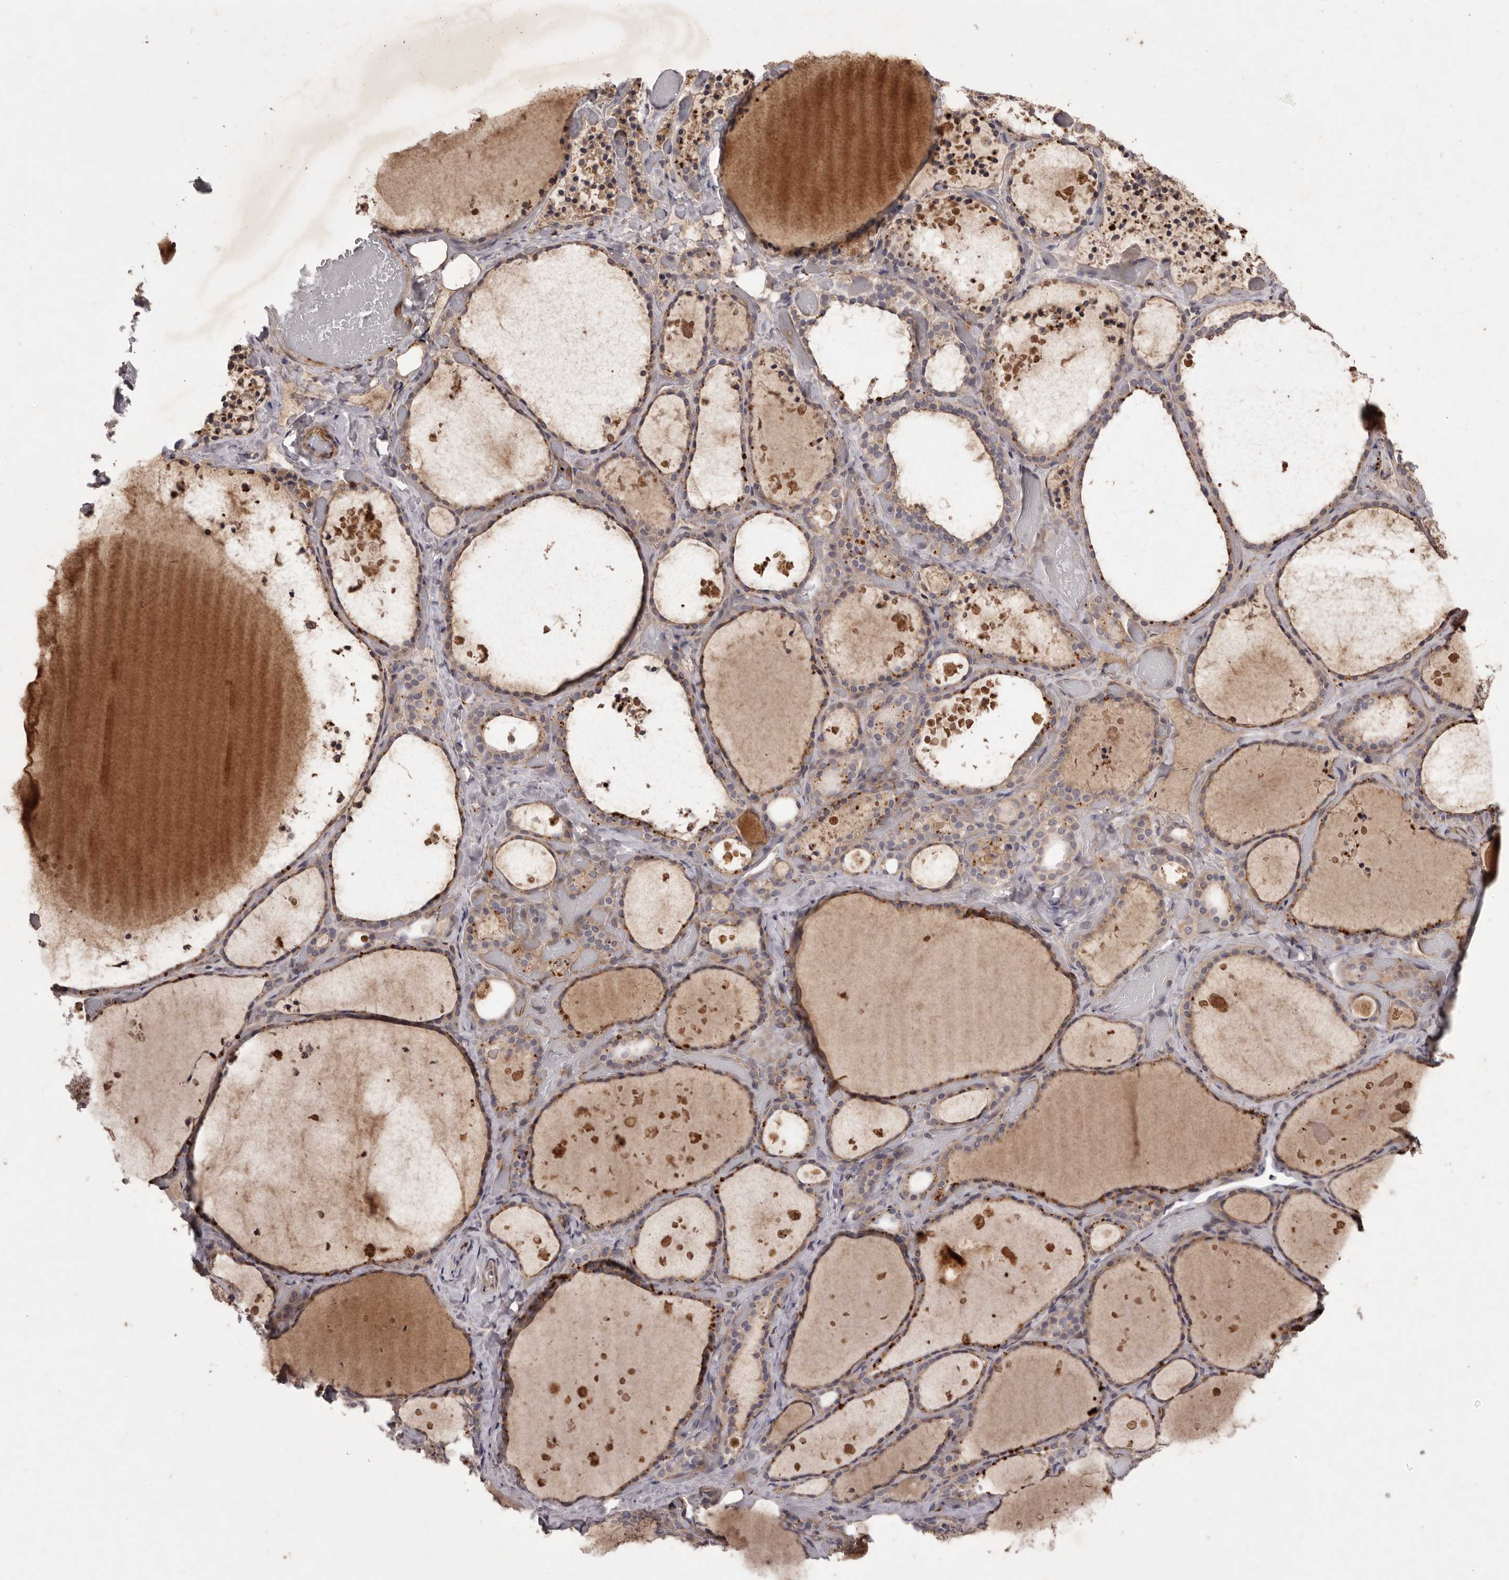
{"staining": {"intensity": "weak", "quantity": ">75%", "location": "cytoplasmic/membranous"}, "tissue": "thyroid gland", "cell_type": "Glandular cells", "image_type": "normal", "snomed": [{"axis": "morphology", "description": "Normal tissue, NOS"}, {"axis": "topography", "description": "Thyroid gland"}], "caption": "Human thyroid gland stained for a protein (brown) exhibits weak cytoplasmic/membranous positive expression in approximately >75% of glandular cells.", "gene": "PNRC1", "patient": {"sex": "female", "age": 44}}